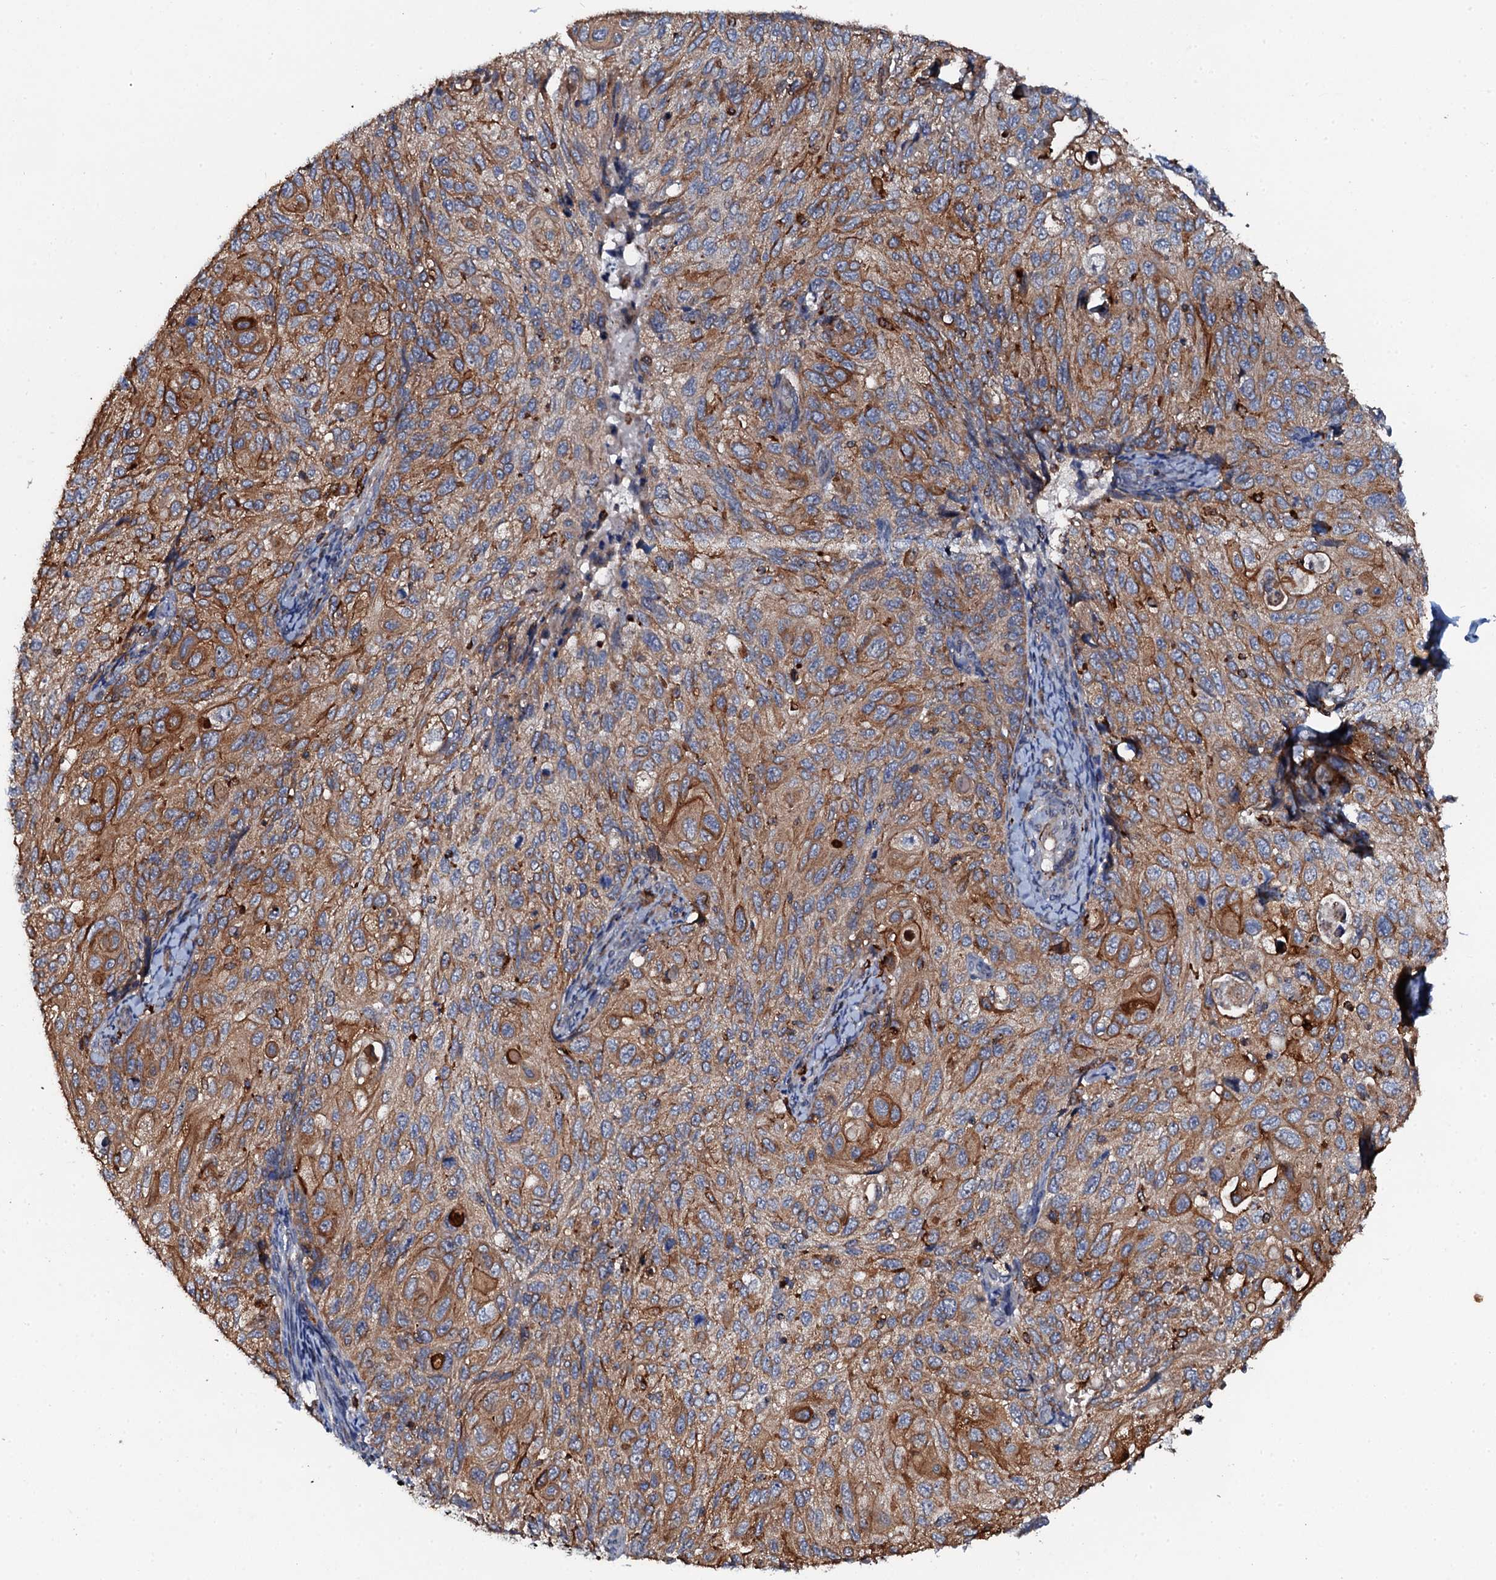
{"staining": {"intensity": "moderate", "quantity": ">75%", "location": "cytoplasmic/membranous"}, "tissue": "cervical cancer", "cell_type": "Tumor cells", "image_type": "cancer", "snomed": [{"axis": "morphology", "description": "Squamous cell carcinoma, NOS"}, {"axis": "topography", "description": "Cervix"}], "caption": "Immunohistochemistry (IHC) (DAB) staining of cervical cancer exhibits moderate cytoplasmic/membranous protein expression in approximately >75% of tumor cells.", "gene": "VAMP8", "patient": {"sex": "female", "age": 70}}